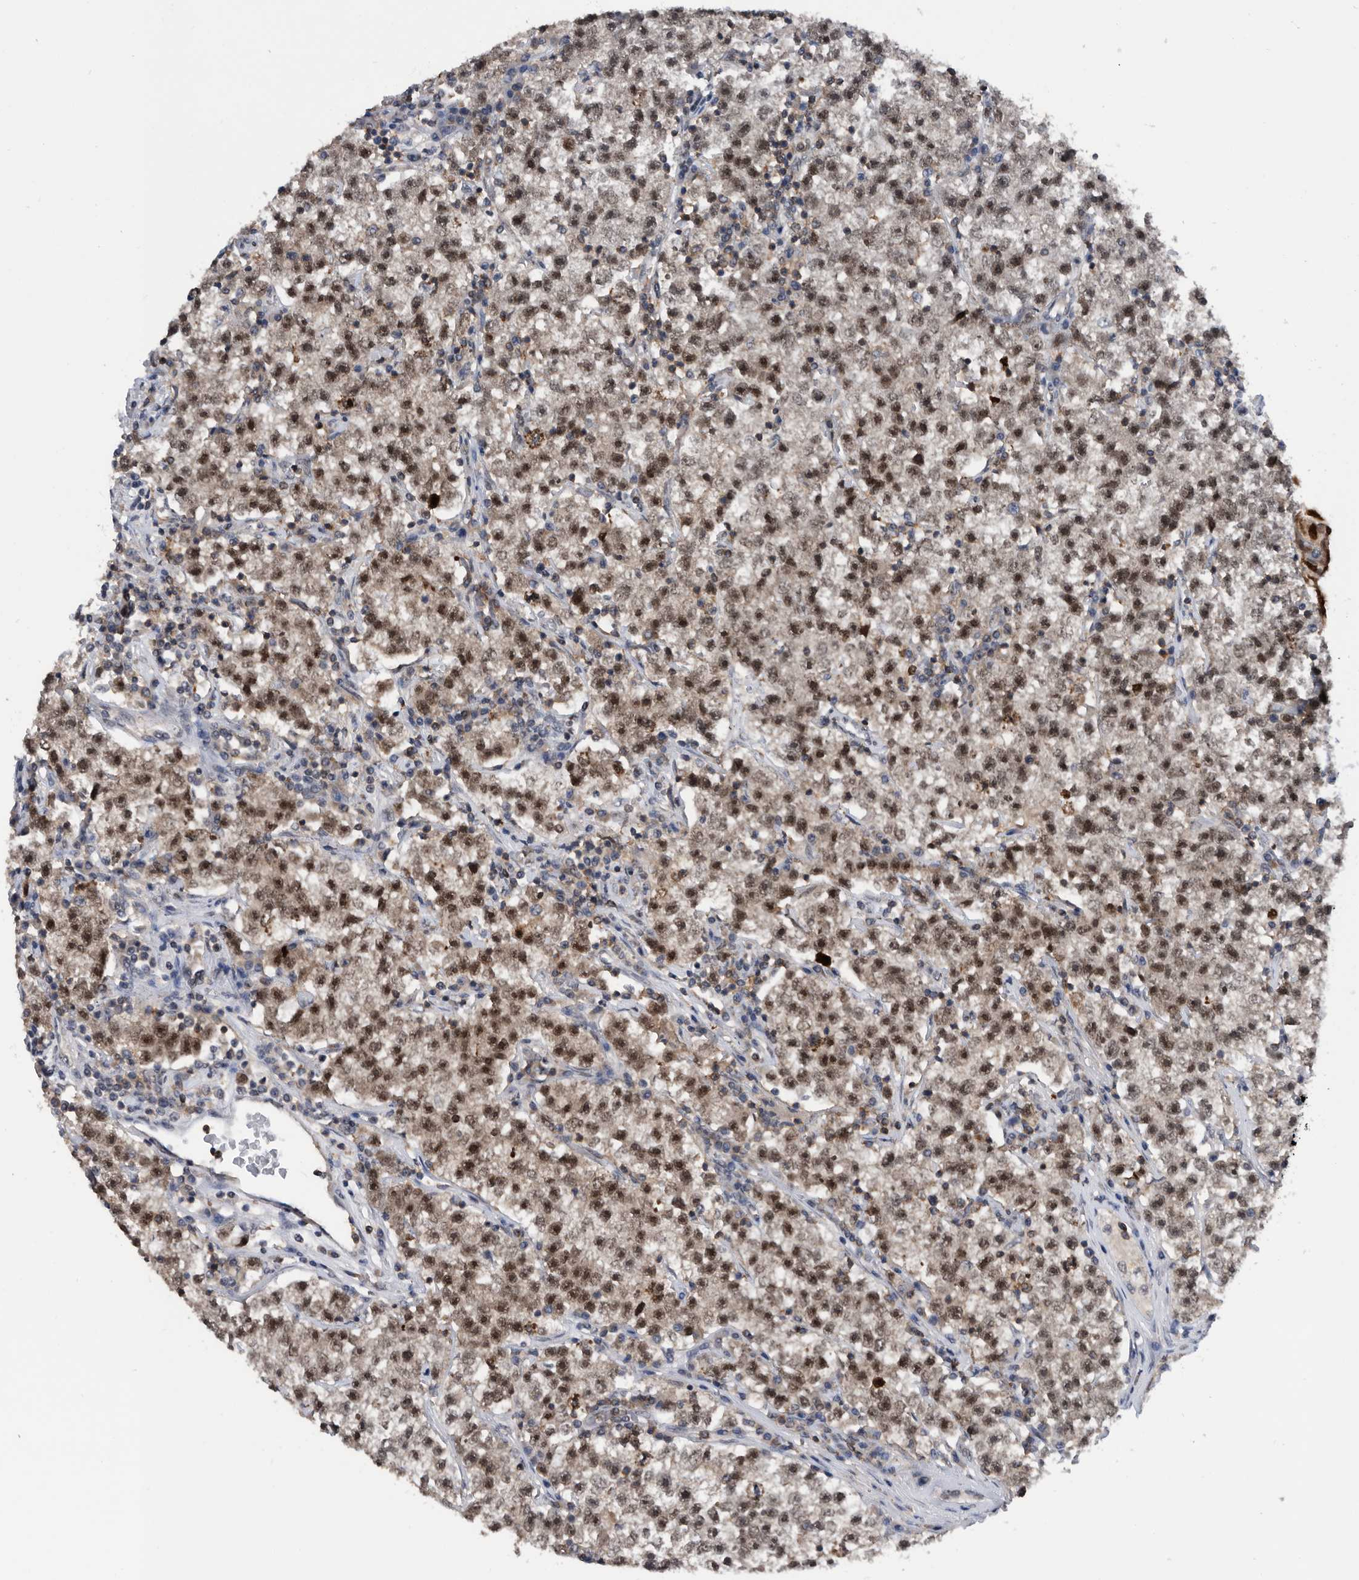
{"staining": {"intensity": "strong", "quantity": "25%-75%", "location": "nuclear"}, "tissue": "testis cancer", "cell_type": "Tumor cells", "image_type": "cancer", "snomed": [{"axis": "morphology", "description": "Seminoma, NOS"}, {"axis": "topography", "description": "Testis"}], "caption": "Immunohistochemistry (IHC) histopathology image of neoplastic tissue: testis seminoma stained using immunohistochemistry (IHC) demonstrates high levels of strong protein expression localized specifically in the nuclear of tumor cells, appearing as a nuclear brown color.", "gene": "ZNF260", "patient": {"sex": "male", "age": 22}}